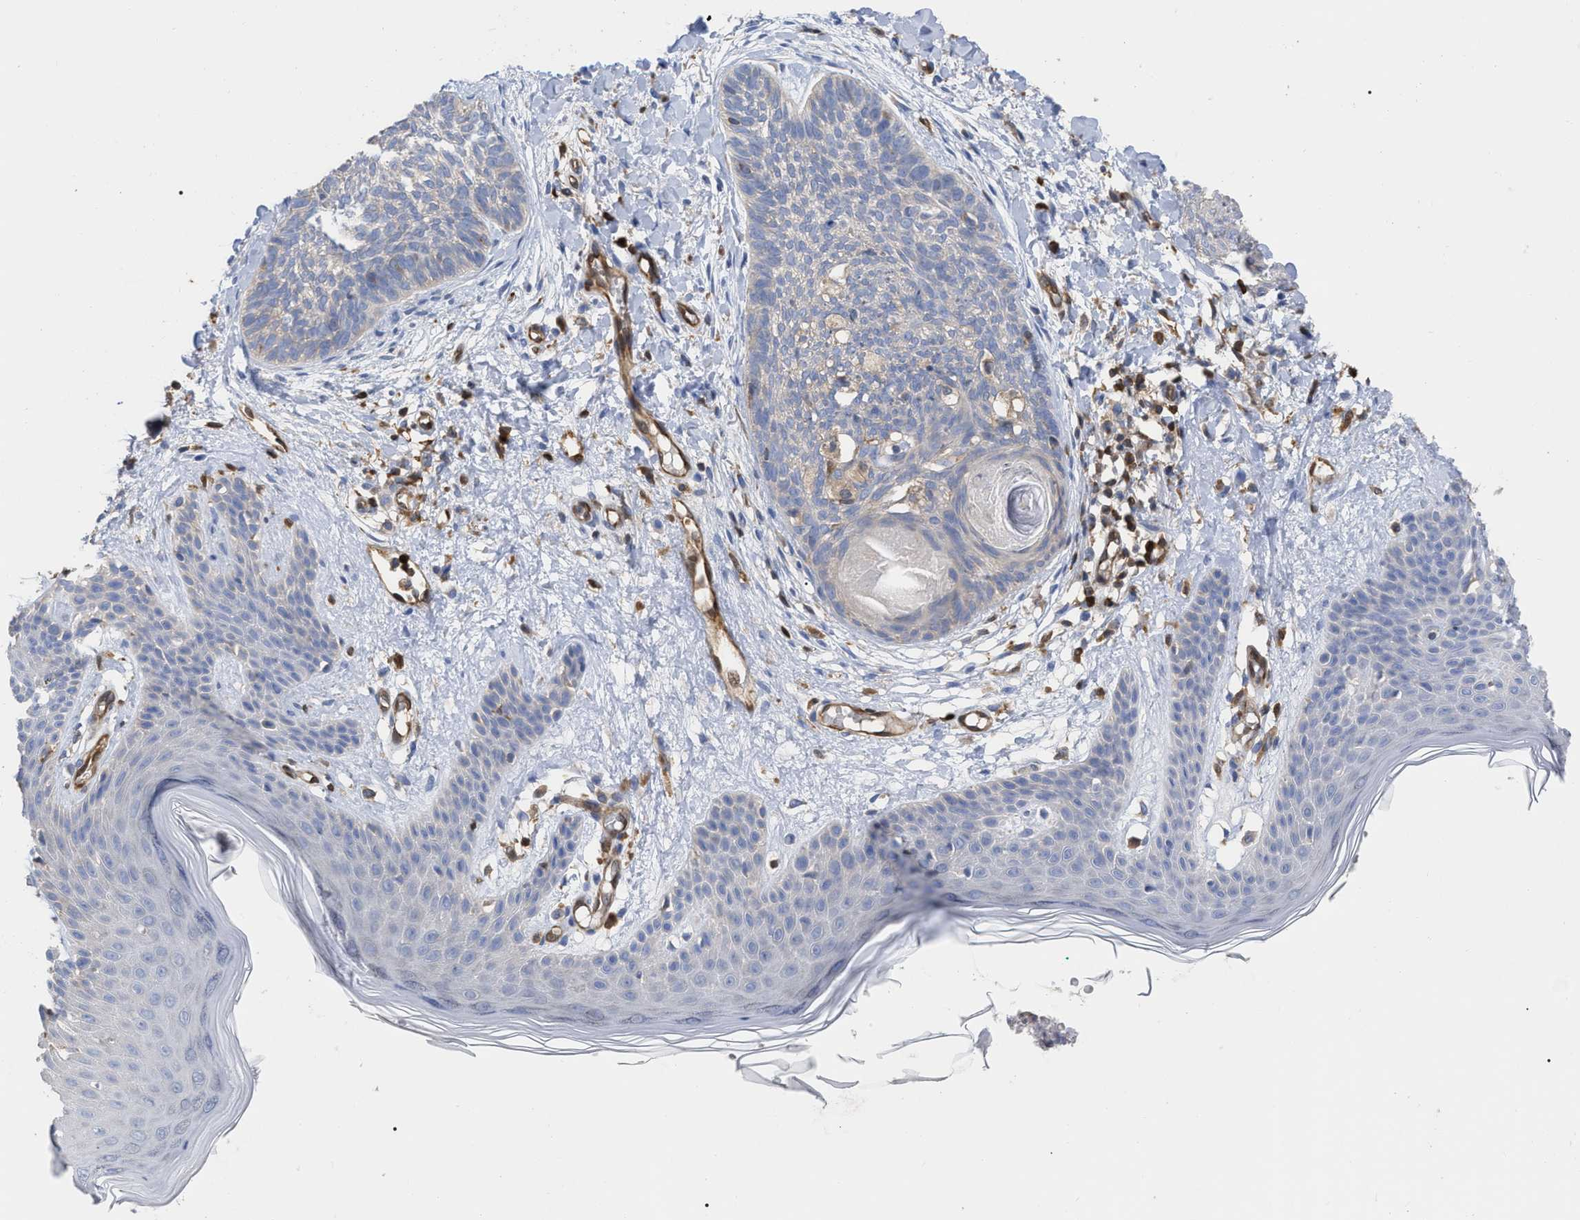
{"staining": {"intensity": "negative", "quantity": "none", "location": "none"}, "tissue": "skin cancer", "cell_type": "Tumor cells", "image_type": "cancer", "snomed": [{"axis": "morphology", "description": "Basal cell carcinoma"}, {"axis": "topography", "description": "Skin"}], "caption": "Immunohistochemical staining of skin basal cell carcinoma shows no significant positivity in tumor cells.", "gene": "GIMAP4", "patient": {"sex": "female", "age": 59}}